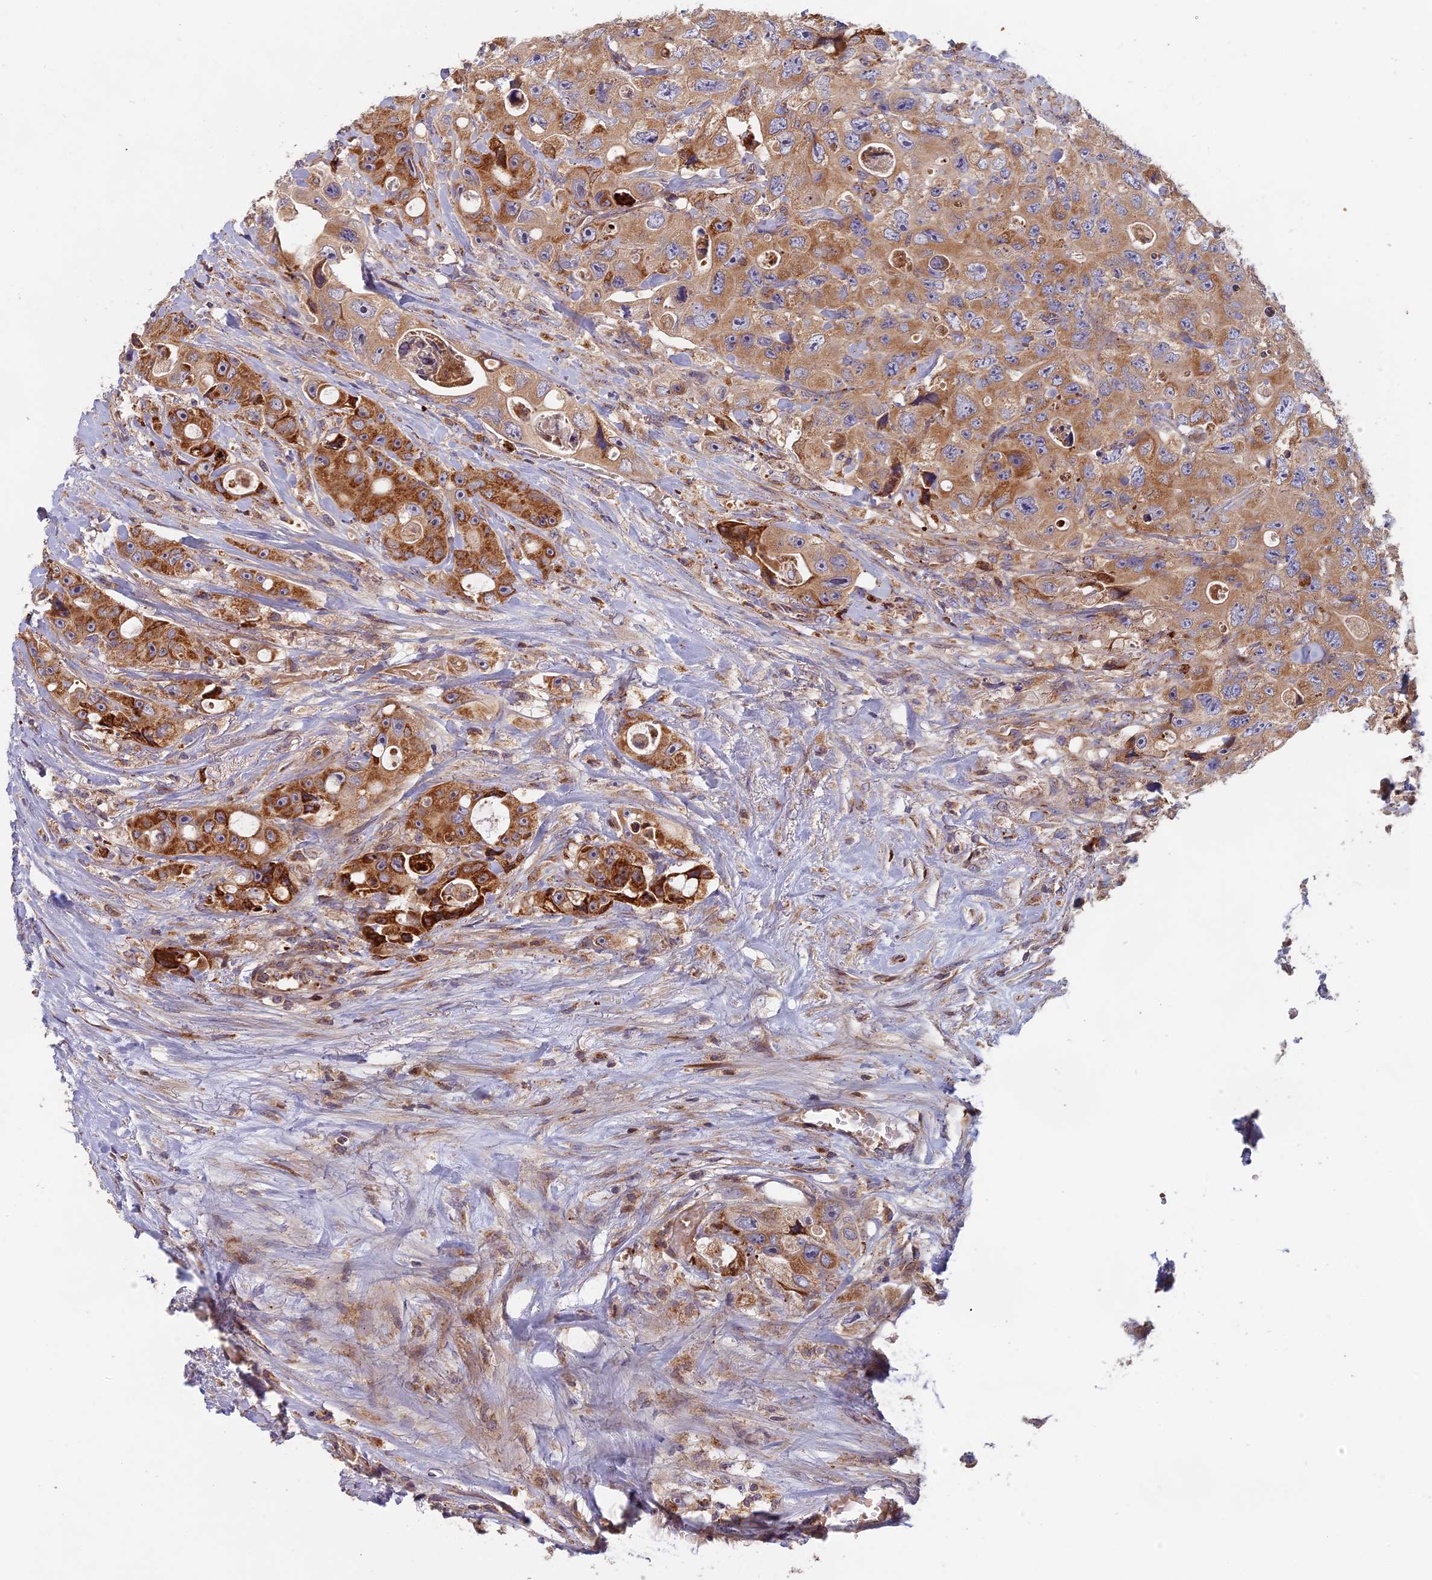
{"staining": {"intensity": "moderate", "quantity": ">75%", "location": "cytoplasmic/membranous"}, "tissue": "colorectal cancer", "cell_type": "Tumor cells", "image_type": "cancer", "snomed": [{"axis": "morphology", "description": "Adenocarcinoma, NOS"}, {"axis": "topography", "description": "Colon"}], "caption": "Moderate cytoplasmic/membranous protein staining is appreciated in about >75% of tumor cells in colorectal cancer. The staining was performed using DAB to visualize the protein expression in brown, while the nuclei were stained in blue with hematoxylin (Magnification: 20x).", "gene": "EDAR", "patient": {"sex": "female", "age": 46}}